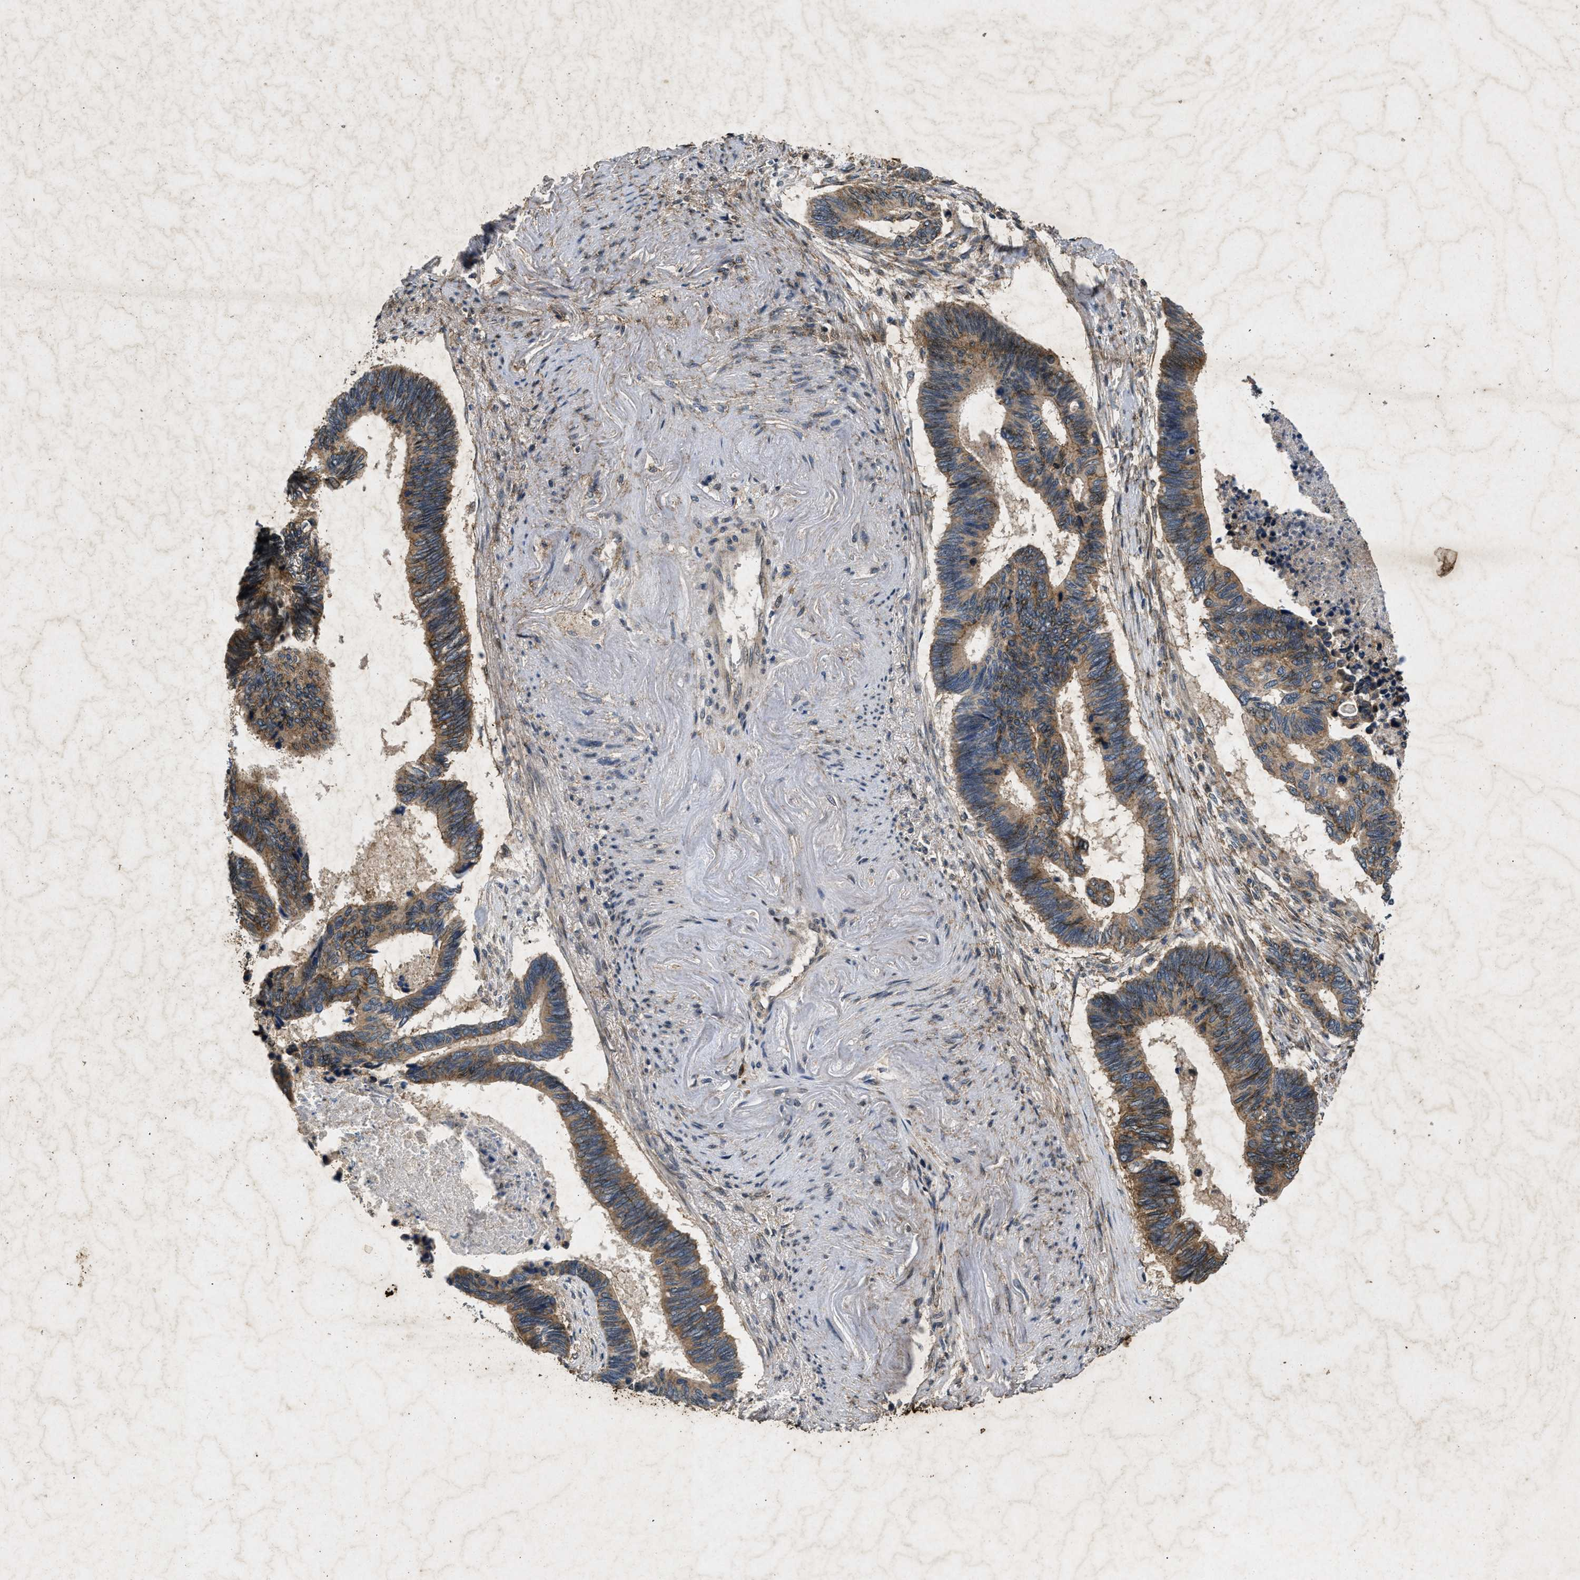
{"staining": {"intensity": "moderate", "quantity": ">75%", "location": "cytoplasmic/membranous"}, "tissue": "pancreatic cancer", "cell_type": "Tumor cells", "image_type": "cancer", "snomed": [{"axis": "morphology", "description": "Adenocarcinoma, NOS"}, {"axis": "topography", "description": "Pancreas"}], "caption": "Protein expression analysis of human pancreatic cancer (adenocarcinoma) reveals moderate cytoplasmic/membranous positivity in approximately >75% of tumor cells.", "gene": "PRKG2", "patient": {"sex": "female", "age": 70}}